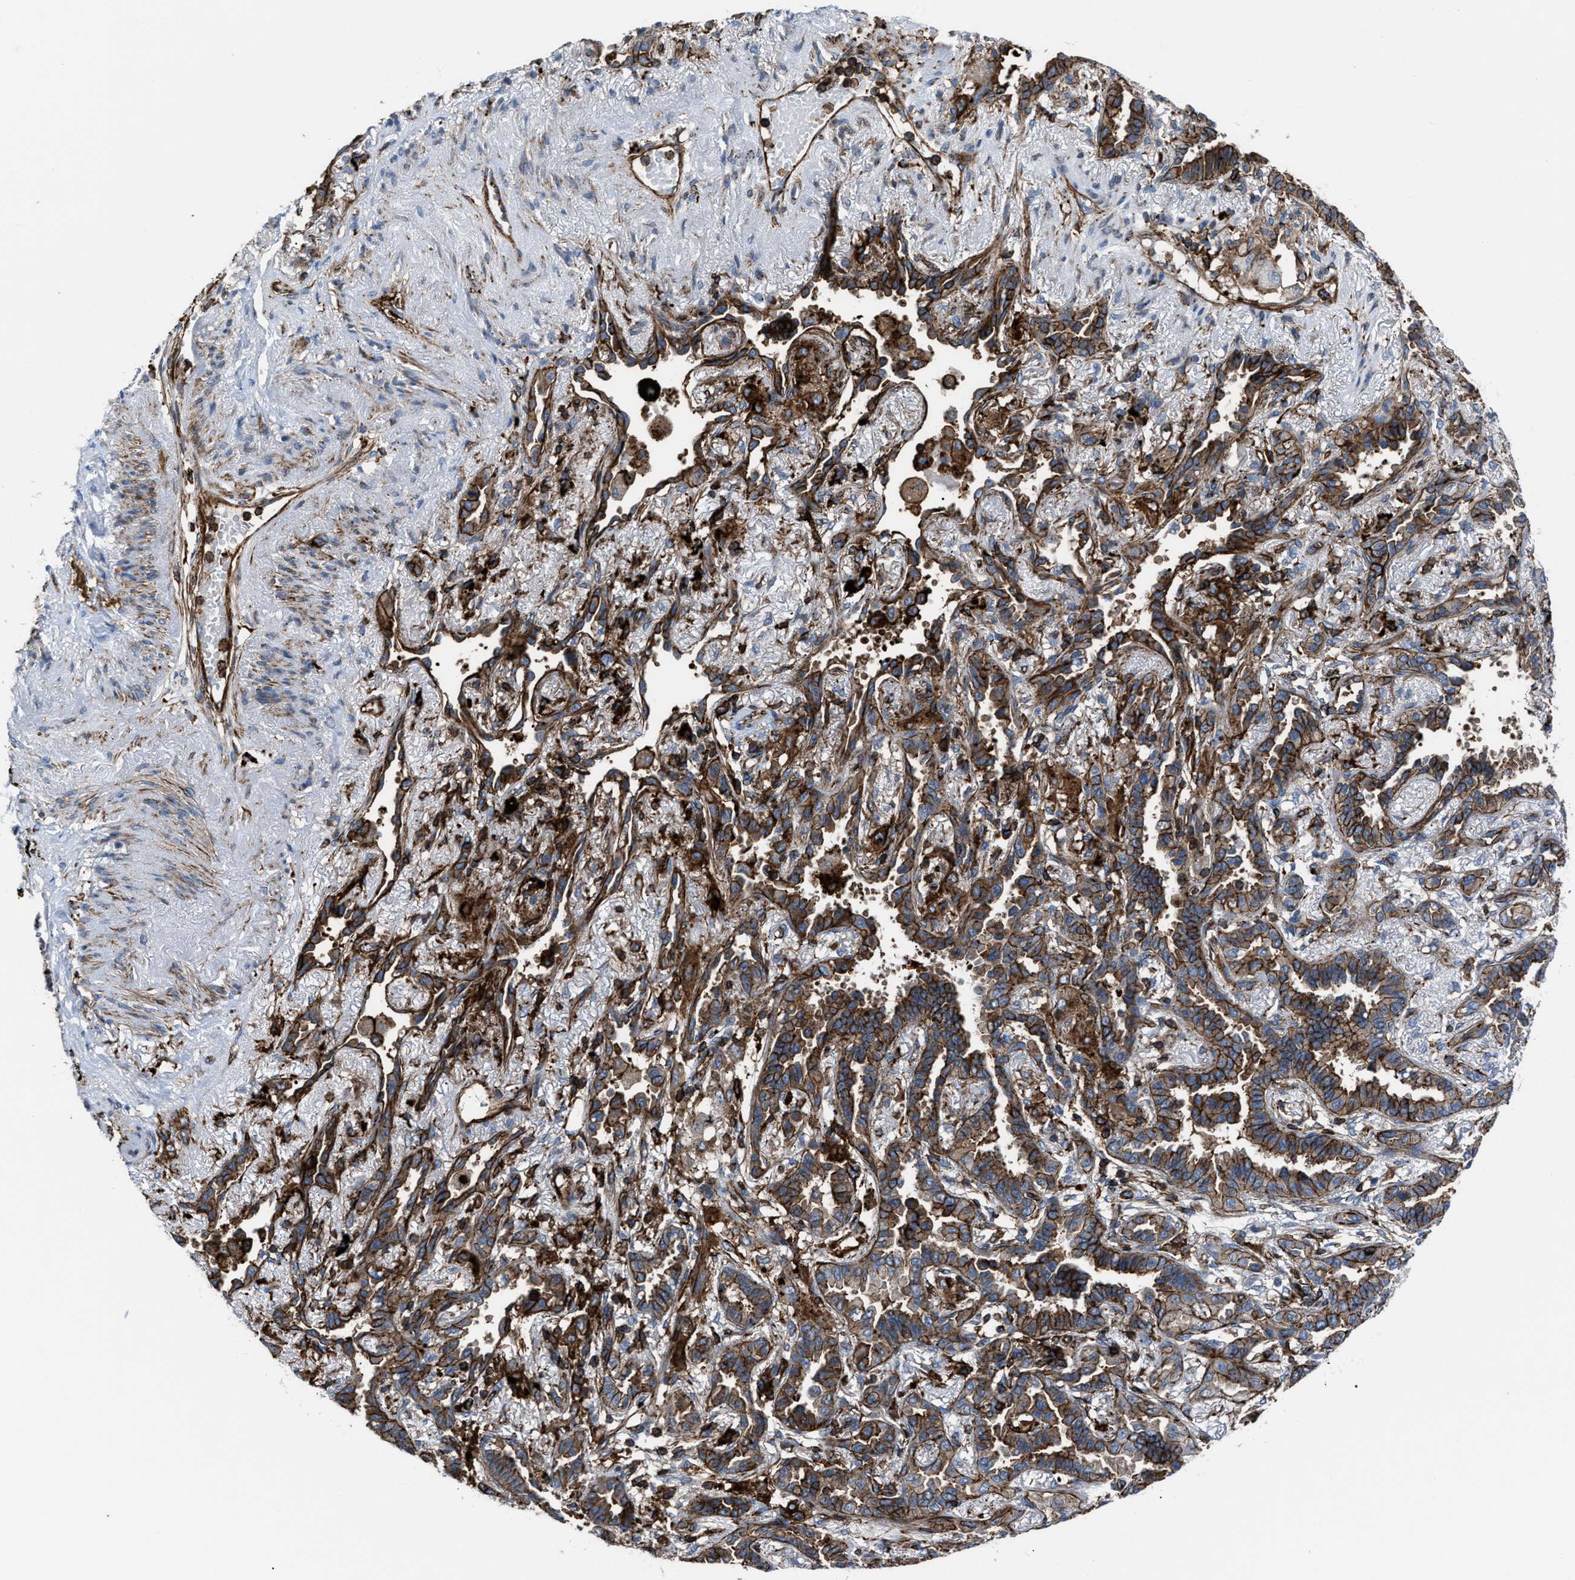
{"staining": {"intensity": "moderate", "quantity": ">75%", "location": "cytoplasmic/membranous"}, "tissue": "lung cancer", "cell_type": "Tumor cells", "image_type": "cancer", "snomed": [{"axis": "morphology", "description": "Adenocarcinoma, NOS"}, {"axis": "topography", "description": "Lung"}], "caption": "This image displays lung cancer stained with immunohistochemistry (IHC) to label a protein in brown. The cytoplasmic/membranous of tumor cells show moderate positivity for the protein. Nuclei are counter-stained blue.", "gene": "AGPAT2", "patient": {"sex": "male", "age": 59}}